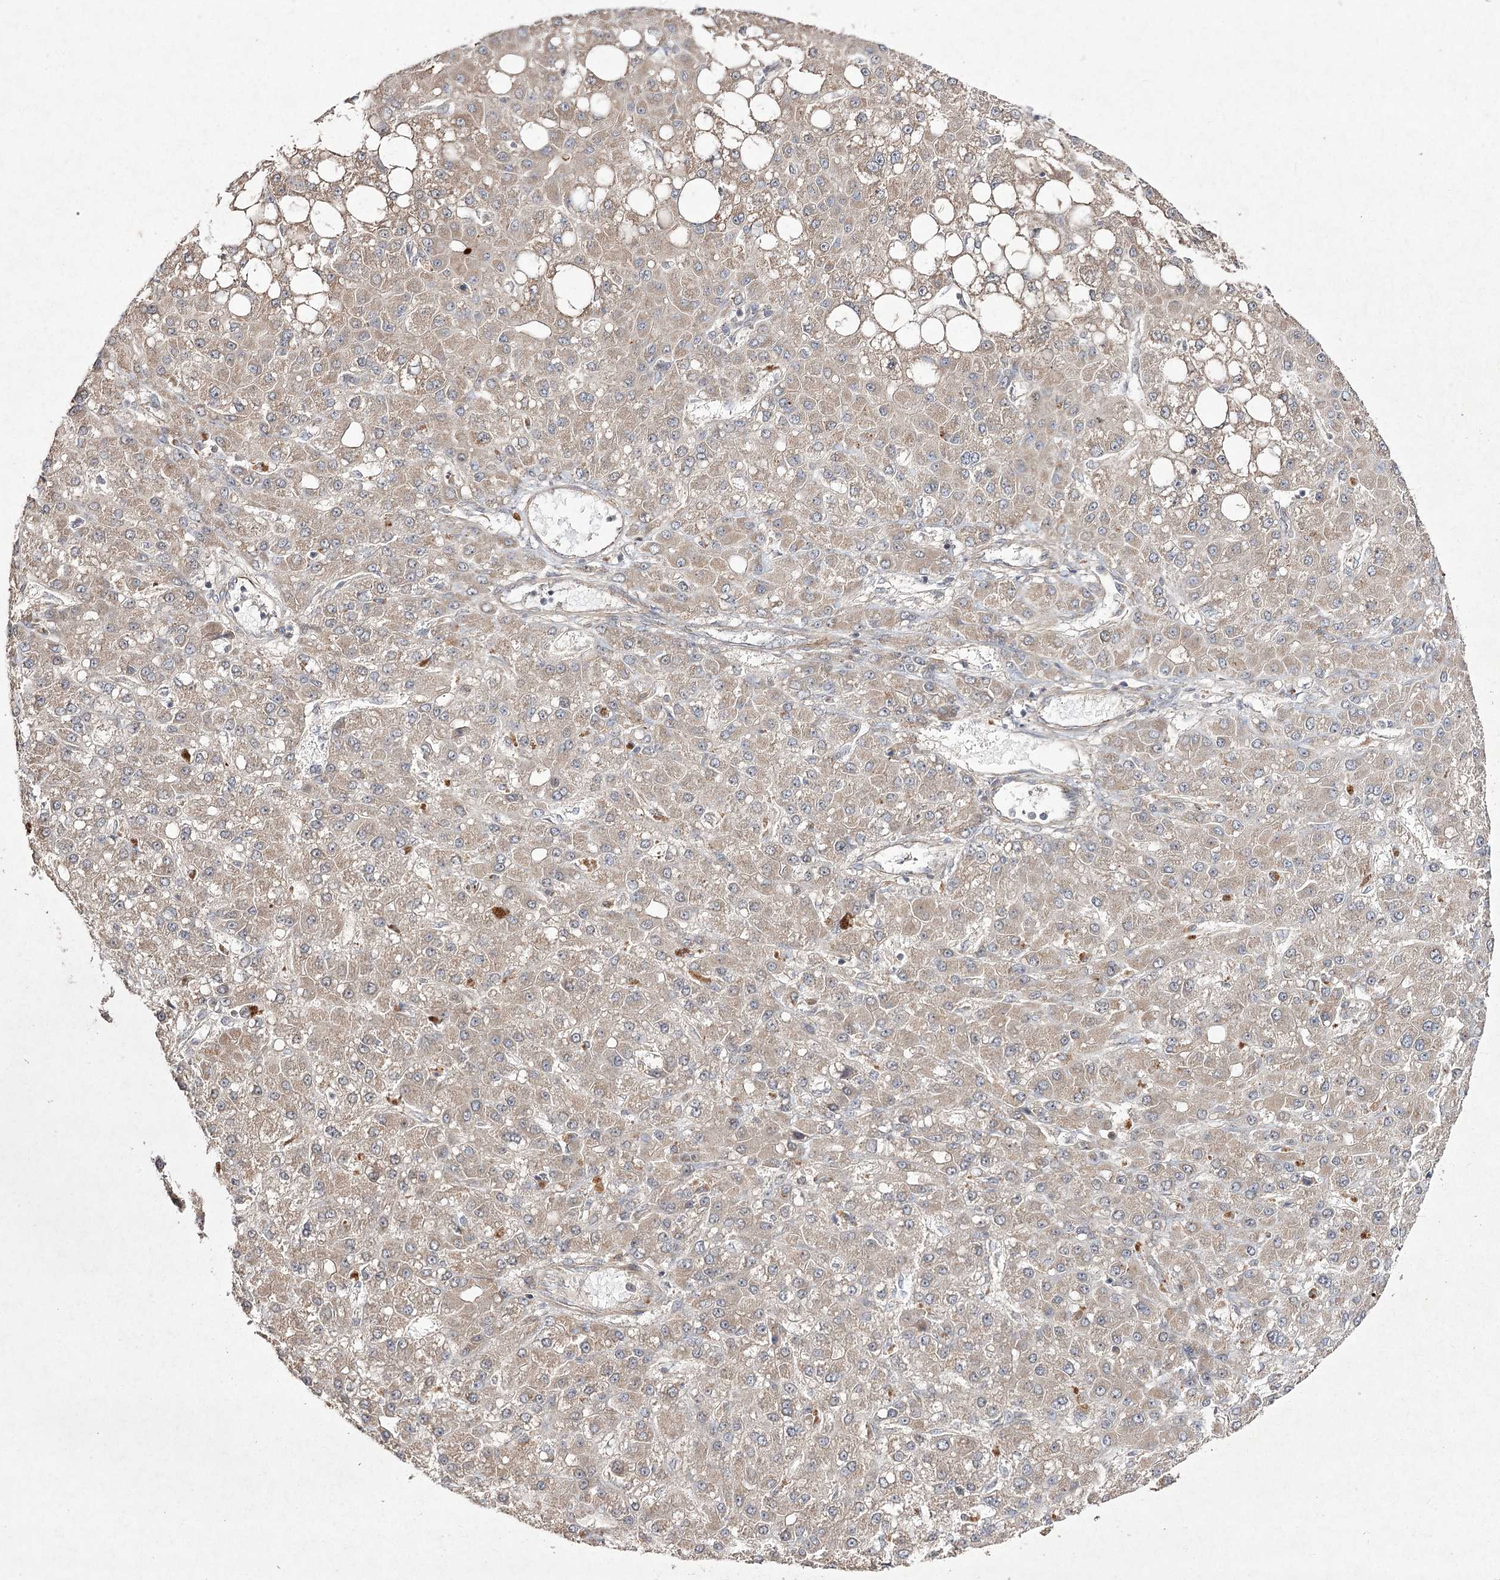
{"staining": {"intensity": "weak", "quantity": "25%-75%", "location": "cytoplasmic/membranous"}, "tissue": "liver cancer", "cell_type": "Tumor cells", "image_type": "cancer", "snomed": [{"axis": "morphology", "description": "Carcinoma, Hepatocellular, NOS"}, {"axis": "topography", "description": "Liver"}], "caption": "The micrograph shows immunohistochemical staining of liver hepatocellular carcinoma. There is weak cytoplasmic/membranous positivity is present in approximately 25%-75% of tumor cells.", "gene": "FANCL", "patient": {"sex": "male", "age": 67}}